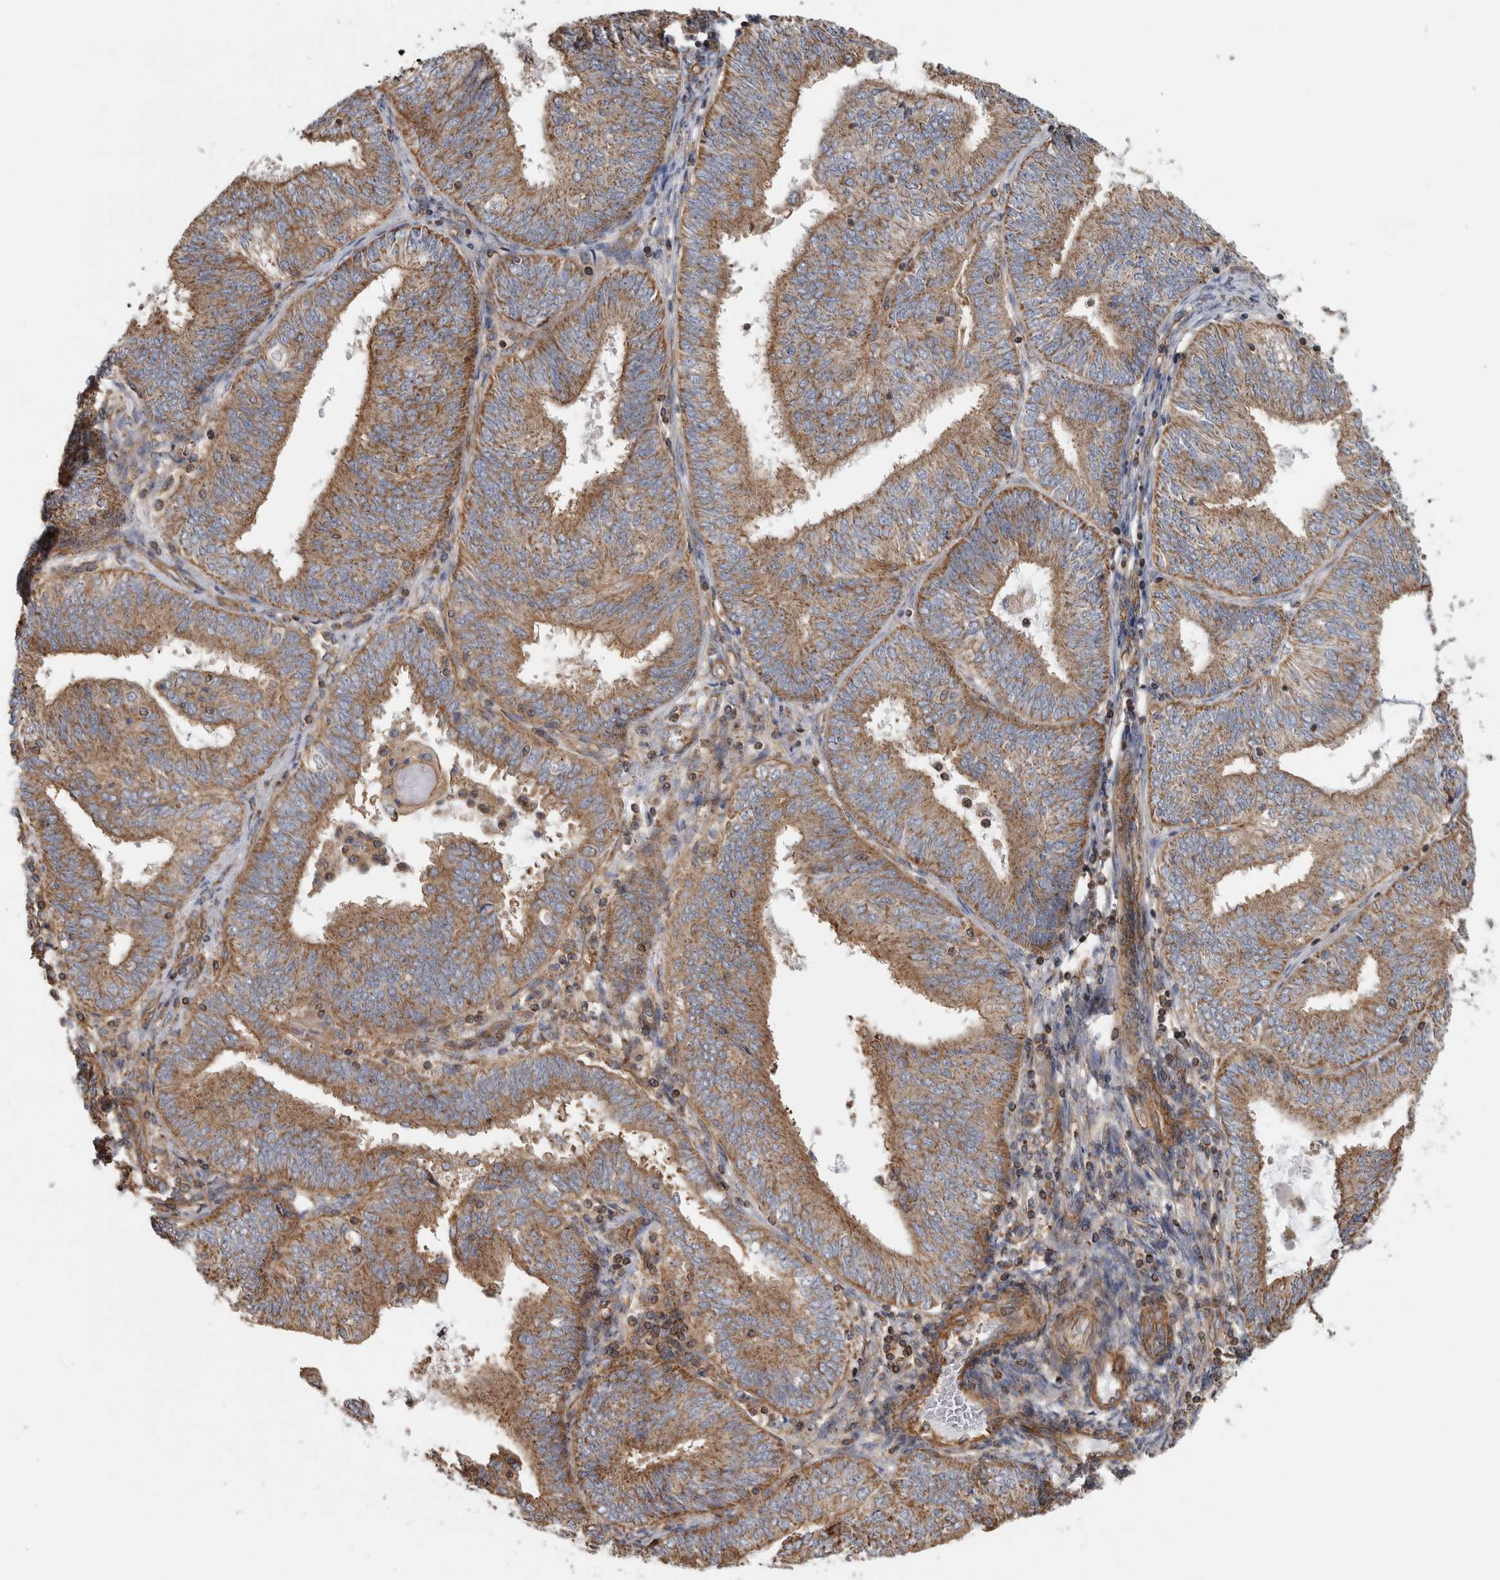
{"staining": {"intensity": "moderate", "quantity": ">75%", "location": "cytoplasmic/membranous"}, "tissue": "endometrial cancer", "cell_type": "Tumor cells", "image_type": "cancer", "snomed": [{"axis": "morphology", "description": "Adenocarcinoma, NOS"}, {"axis": "topography", "description": "Endometrium"}], "caption": "Endometrial cancer (adenocarcinoma) was stained to show a protein in brown. There is medium levels of moderate cytoplasmic/membranous positivity in approximately >75% of tumor cells.", "gene": "SFXN2", "patient": {"sex": "female", "age": 58}}